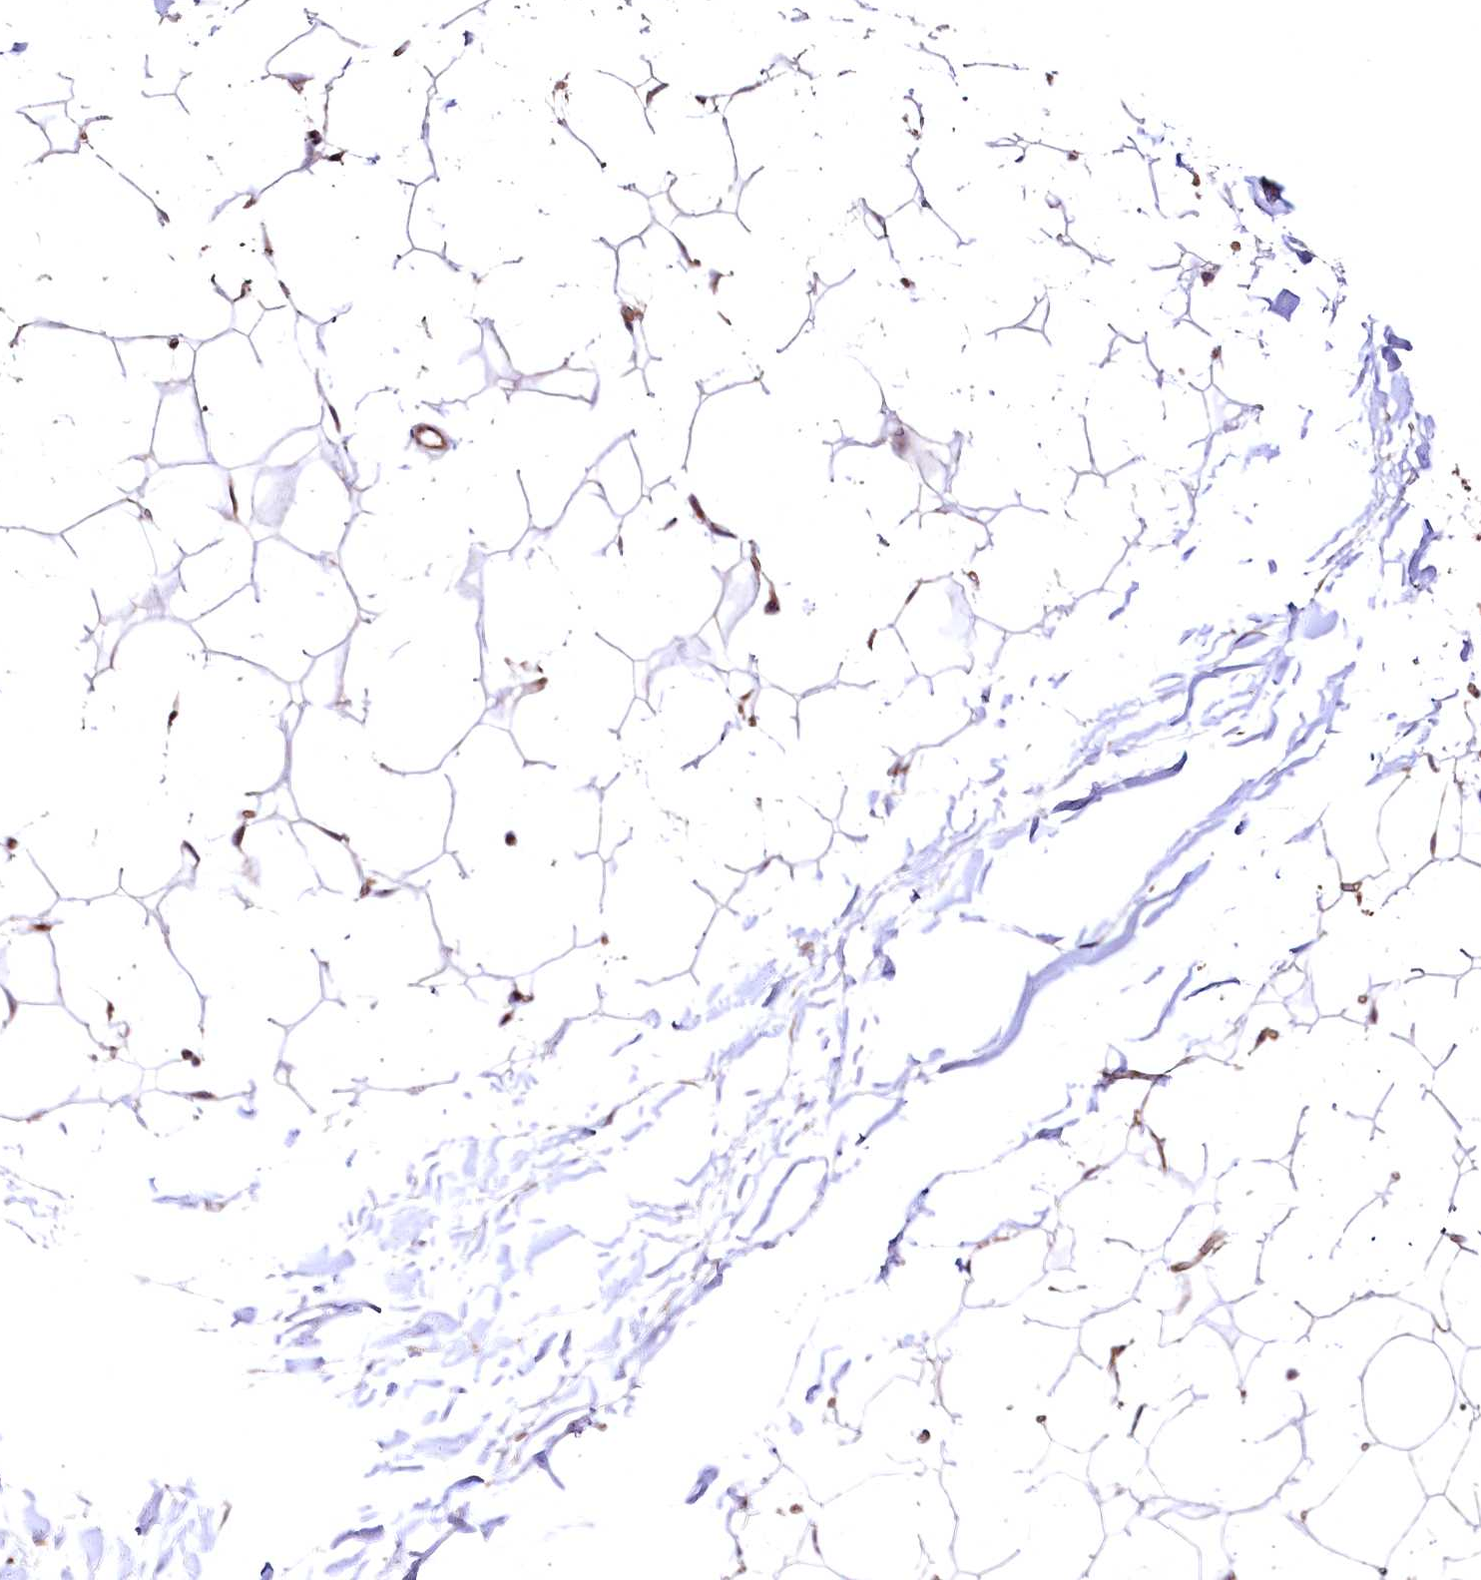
{"staining": {"intensity": "negative", "quantity": "none", "location": "none"}, "tissue": "adipose tissue", "cell_type": "Adipocytes", "image_type": "normal", "snomed": [{"axis": "morphology", "description": "Normal tissue, NOS"}, {"axis": "topography", "description": "Breast"}], "caption": "Immunohistochemical staining of unremarkable adipose tissue displays no significant staining in adipocytes.", "gene": "RASSF1", "patient": {"sex": "female", "age": 26}}